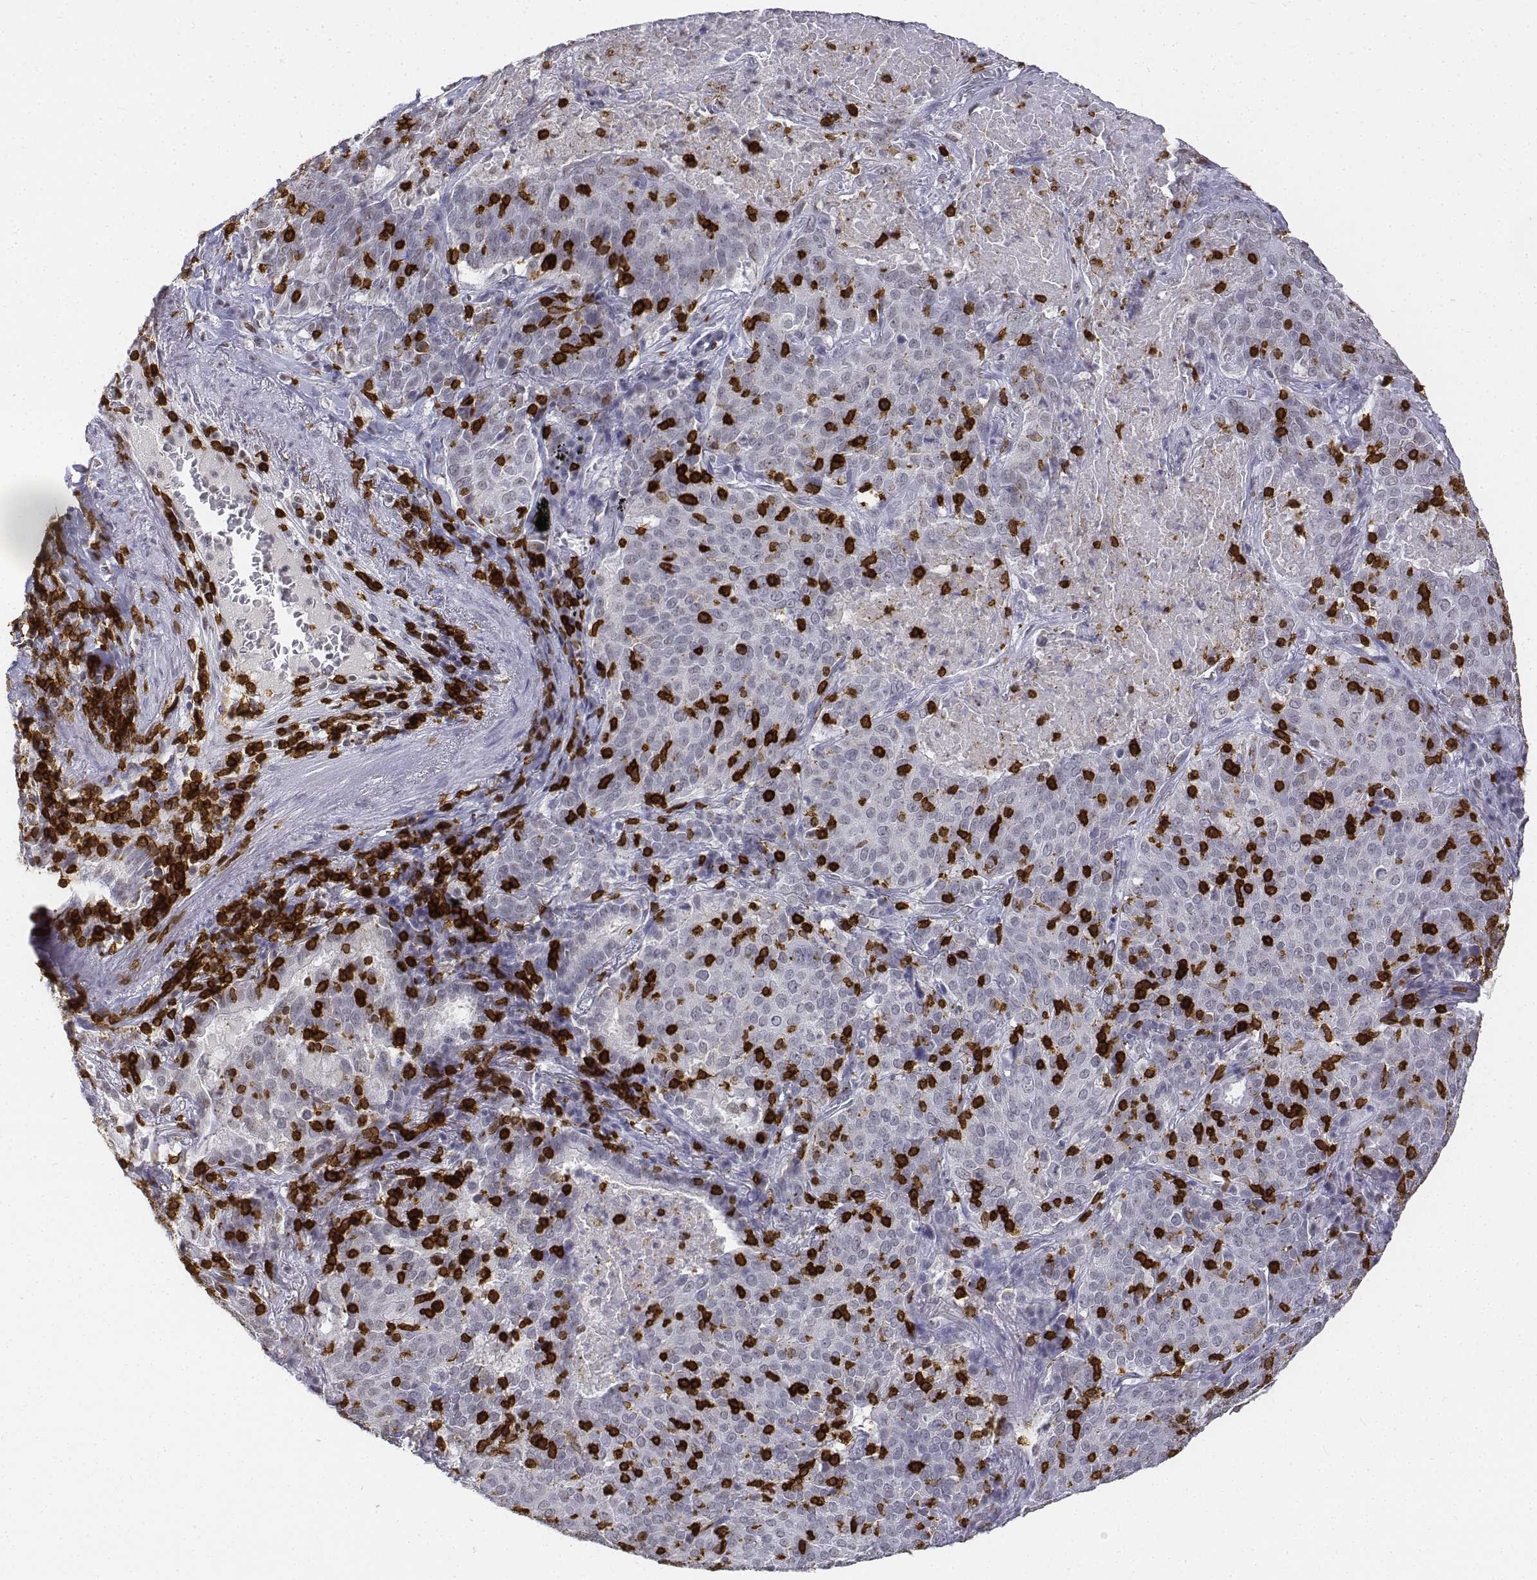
{"staining": {"intensity": "negative", "quantity": "none", "location": "none"}, "tissue": "lung cancer", "cell_type": "Tumor cells", "image_type": "cancer", "snomed": [{"axis": "morphology", "description": "Squamous cell carcinoma, NOS"}, {"axis": "topography", "description": "Lung"}], "caption": "Immunohistochemistry (IHC) histopathology image of human lung cancer (squamous cell carcinoma) stained for a protein (brown), which displays no staining in tumor cells.", "gene": "CD3E", "patient": {"sex": "male", "age": 82}}